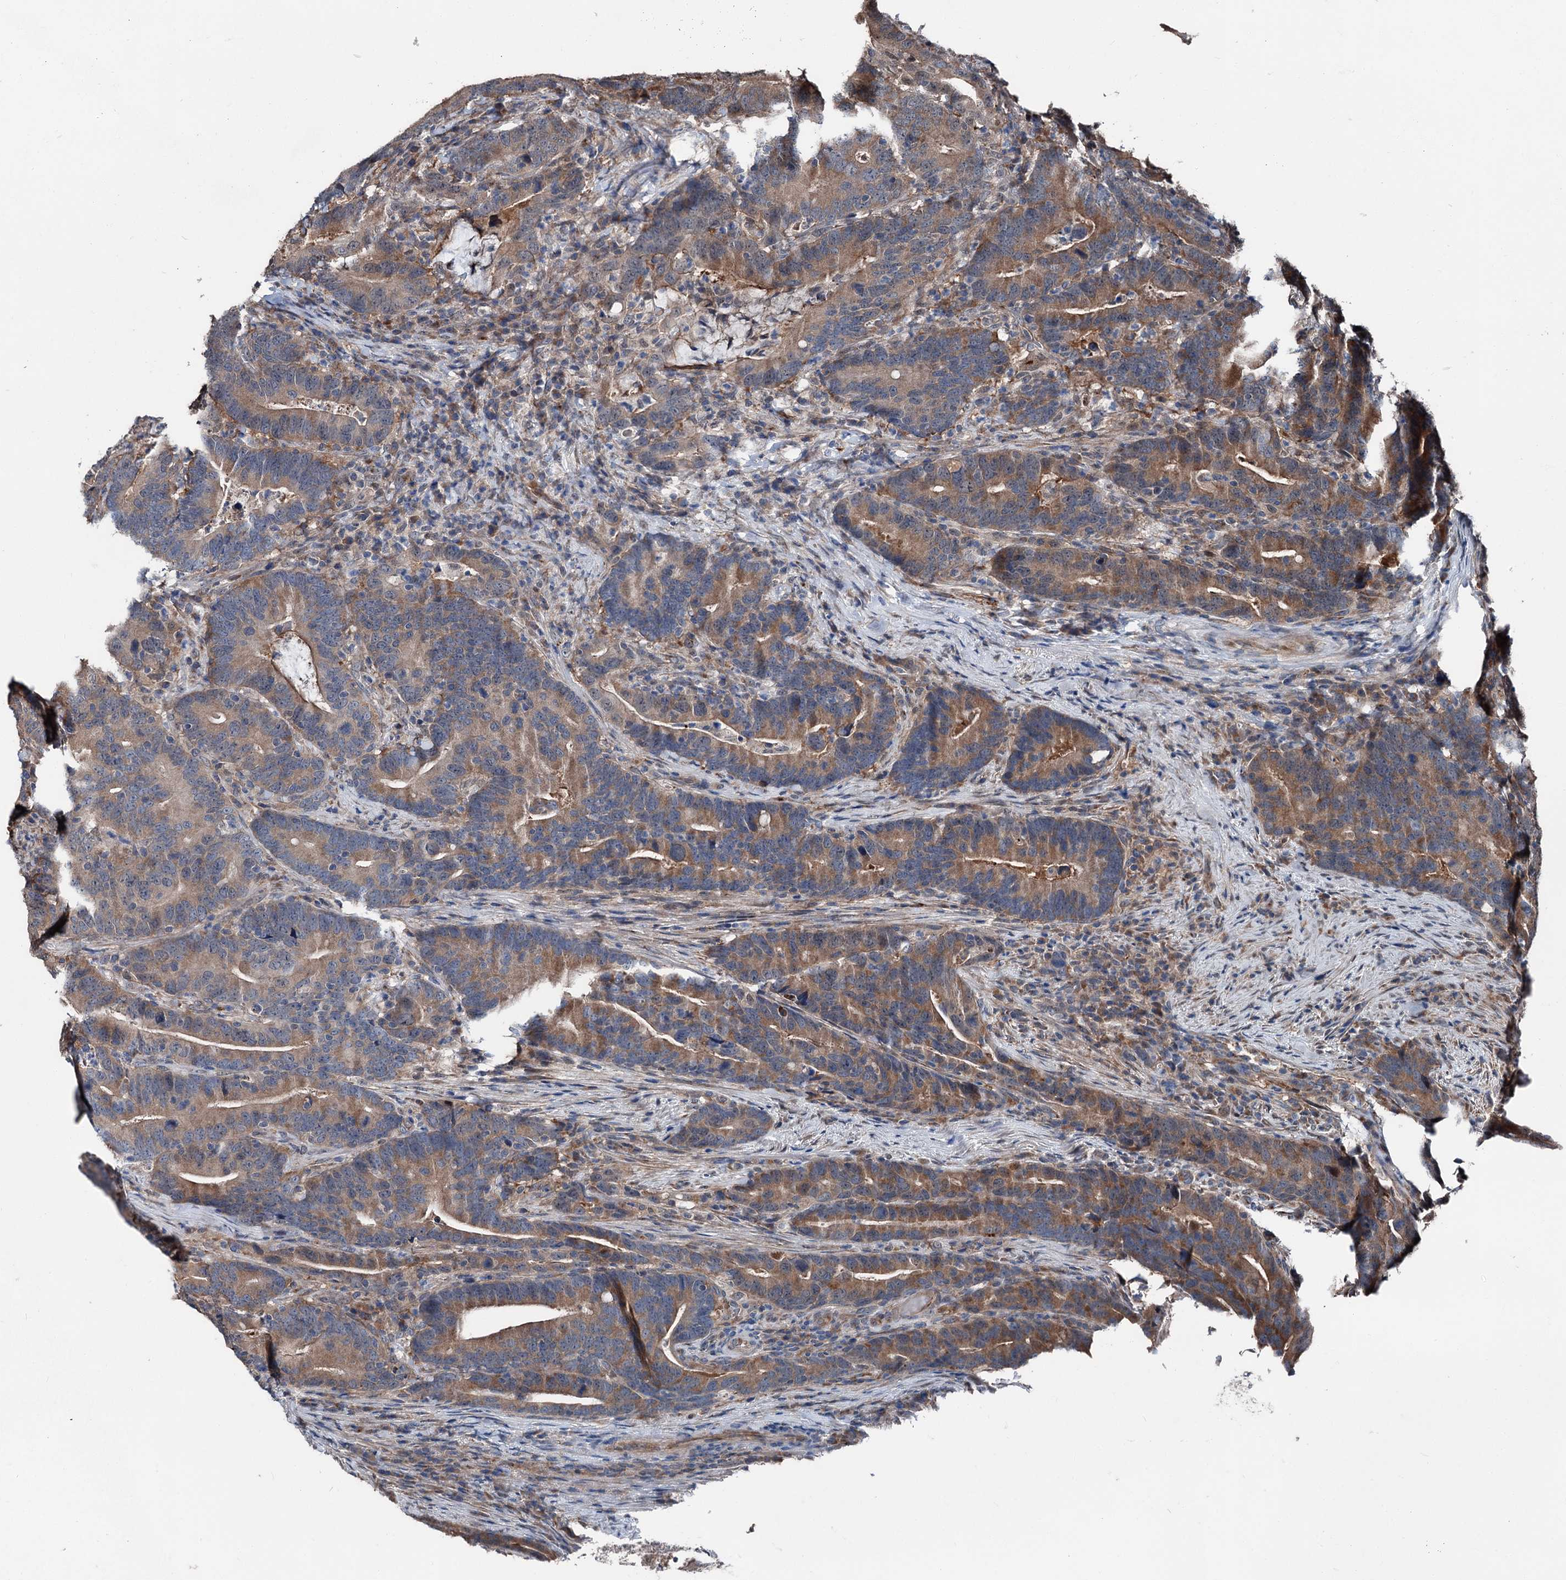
{"staining": {"intensity": "moderate", "quantity": ">75%", "location": "cytoplasmic/membranous"}, "tissue": "colorectal cancer", "cell_type": "Tumor cells", "image_type": "cancer", "snomed": [{"axis": "morphology", "description": "Adenocarcinoma, NOS"}, {"axis": "topography", "description": "Colon"}], "caption": "Protein expression analysis of colorectal adenocarcinoma exhibits moderate cytoplasmic/membranous positivity in about >75% of tumor cells.", "gene": "PSMD13", "patient": {"sex": "female", "age": 66}}